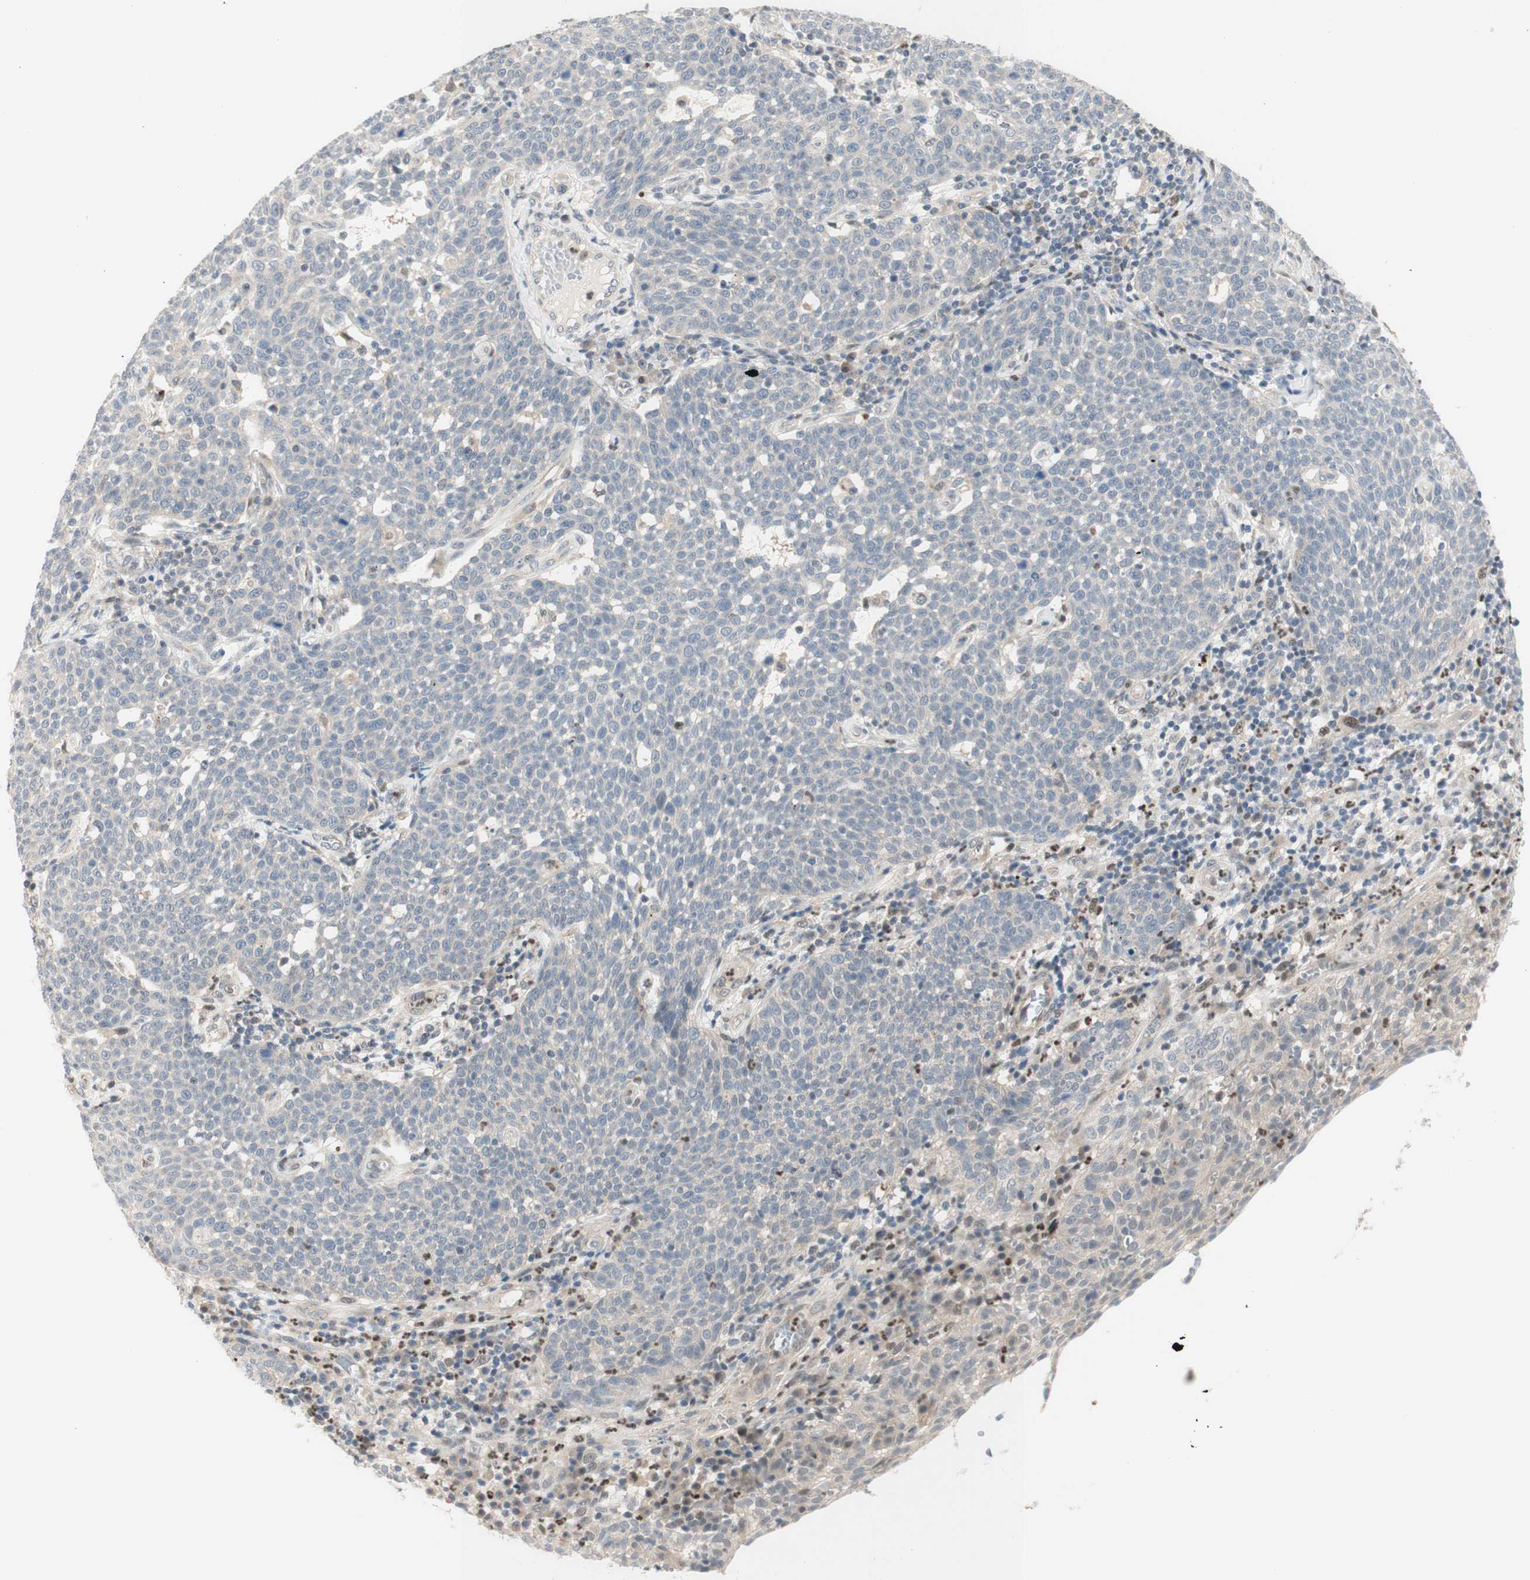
{"staining": {"intensity": "negative", "quantity": "none", "location": "none"}, "tissue": "cervical cancer", "cell_type": "Tumor cells", "image_type": "cancer", "snomed": [{"axis": "morphology", "description": "Squamous cell carcinoma, NOS"}, {"axis": "topography", "description": "Cervix"}], "caption": "The immunohistochemistry (IHC) micrograph has no significant positivity in tumor cells of cervical cancer (squamous cell carcinoma) tissue.", "gene": "RFNG", "patient": {"sex": "female", "age": 34}}